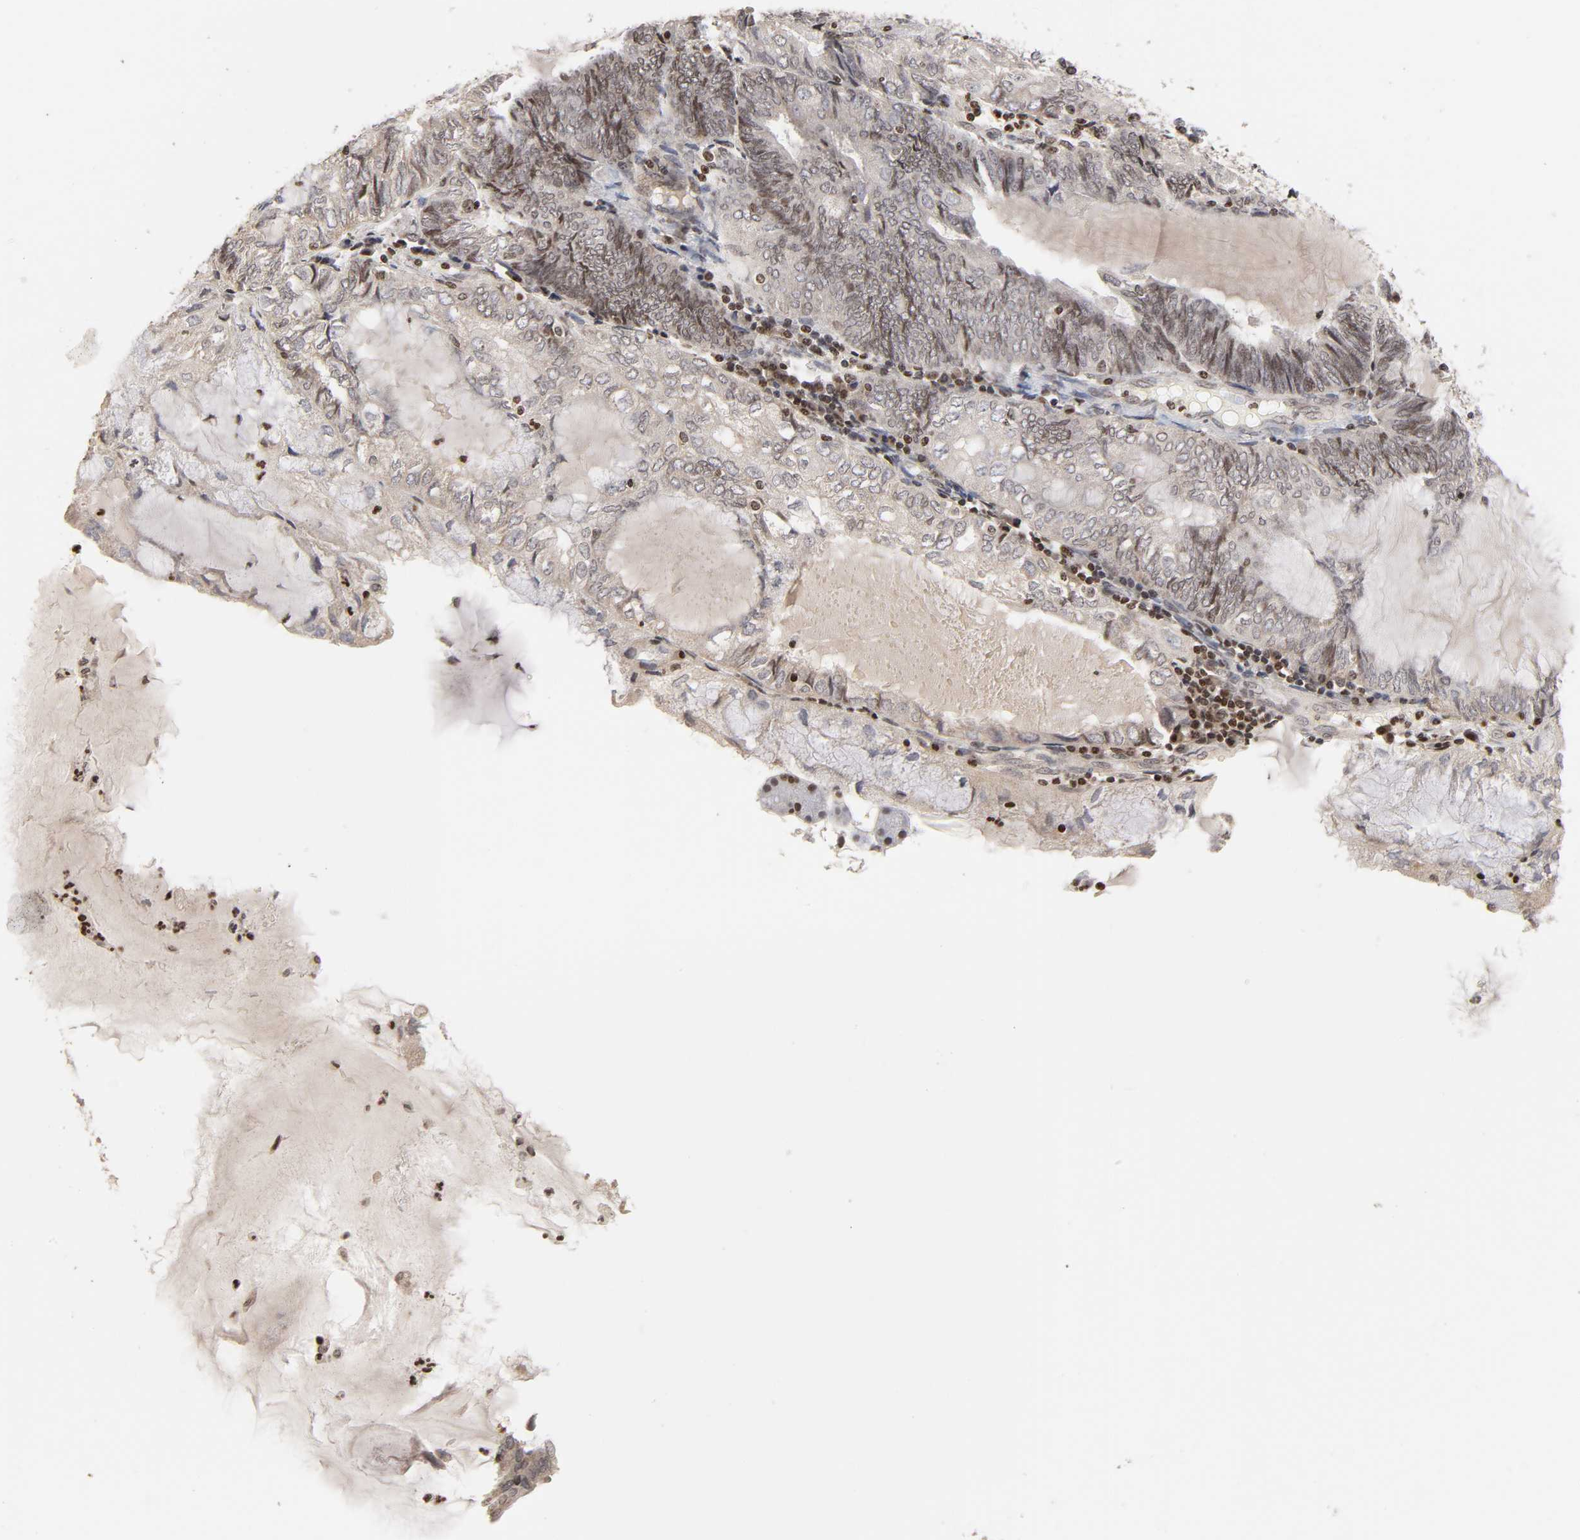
{"staining": {"intensity": "weak", "quantity": "<25%", "location": "nuclear"}, "tissue": "endometrial cancer", "cell_type": "Tumor cells", "image_type": "cancer", "snomed": [{"axis": "morphology", "description": "Adenocarcinoma, NOS"}, {"axis": "topography", "description": "Endometrium"}], "caption": "Immunohistochemistry (IHC) micrograph of endometrial adenocarcinoma stained for a protein (brown), which reveals no positivity in tumor cells.", "gene": "ZNF473", "patient": {"sex": "female", "age": 81}}